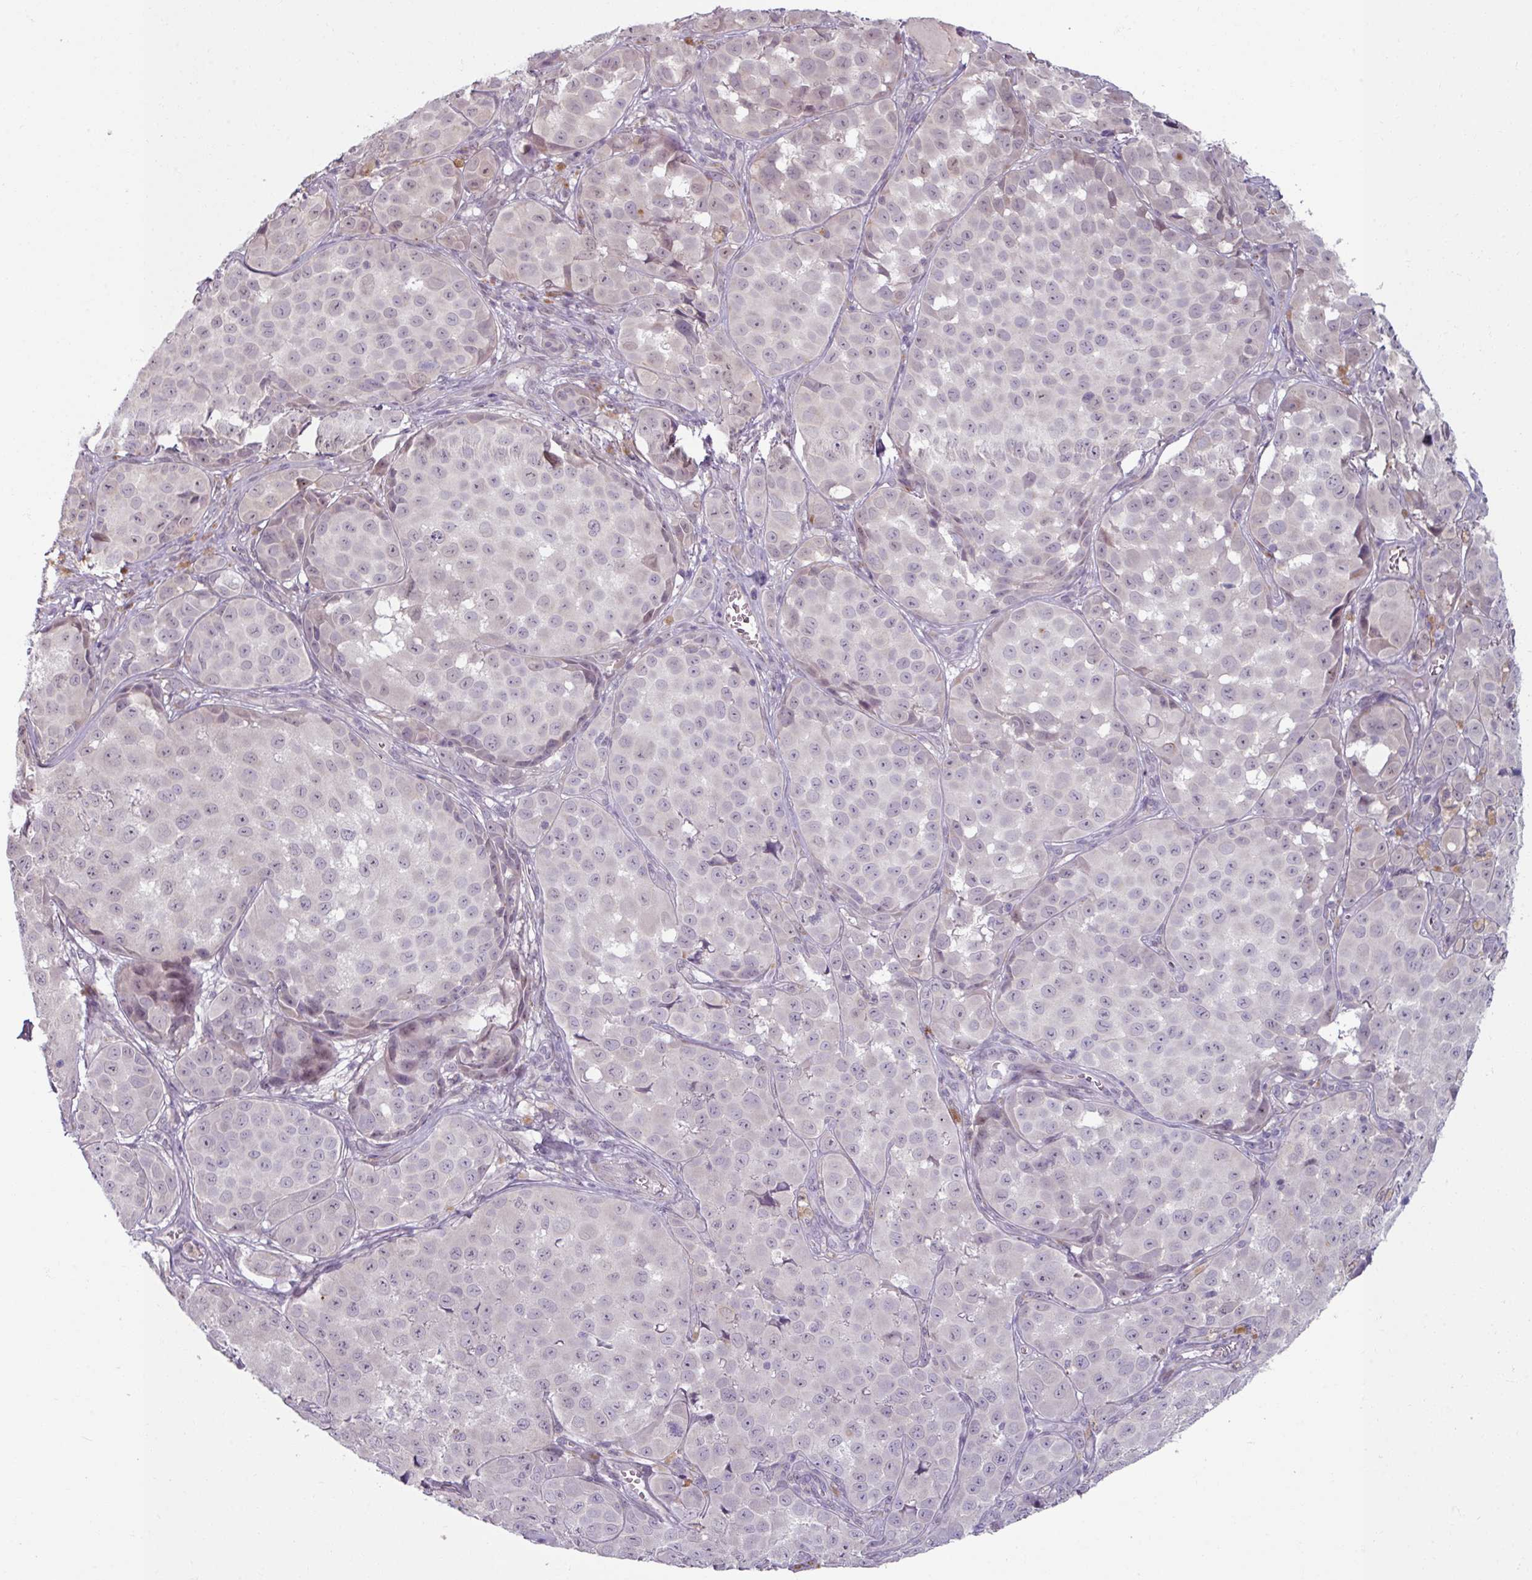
{"staining": {"intensity": "negative", "quantity": "none", "location": "none"}, "tissue": "melanoma", "cell_type": "Tumor cells", "image_type": "cancer", "snomed": [{"axis": "morphology", "description": "Malignant melanoma, NOS"}, {"axis": "topography", "description": "Skin"}], "caption": "DAB (3,3'-diaminobenzidine) immunohistochemical staining of human melanoma demonstrates no significant expression in tumor cells.", "gene": "UVSSA", "patient": {"sex": "male", "age": 64}}